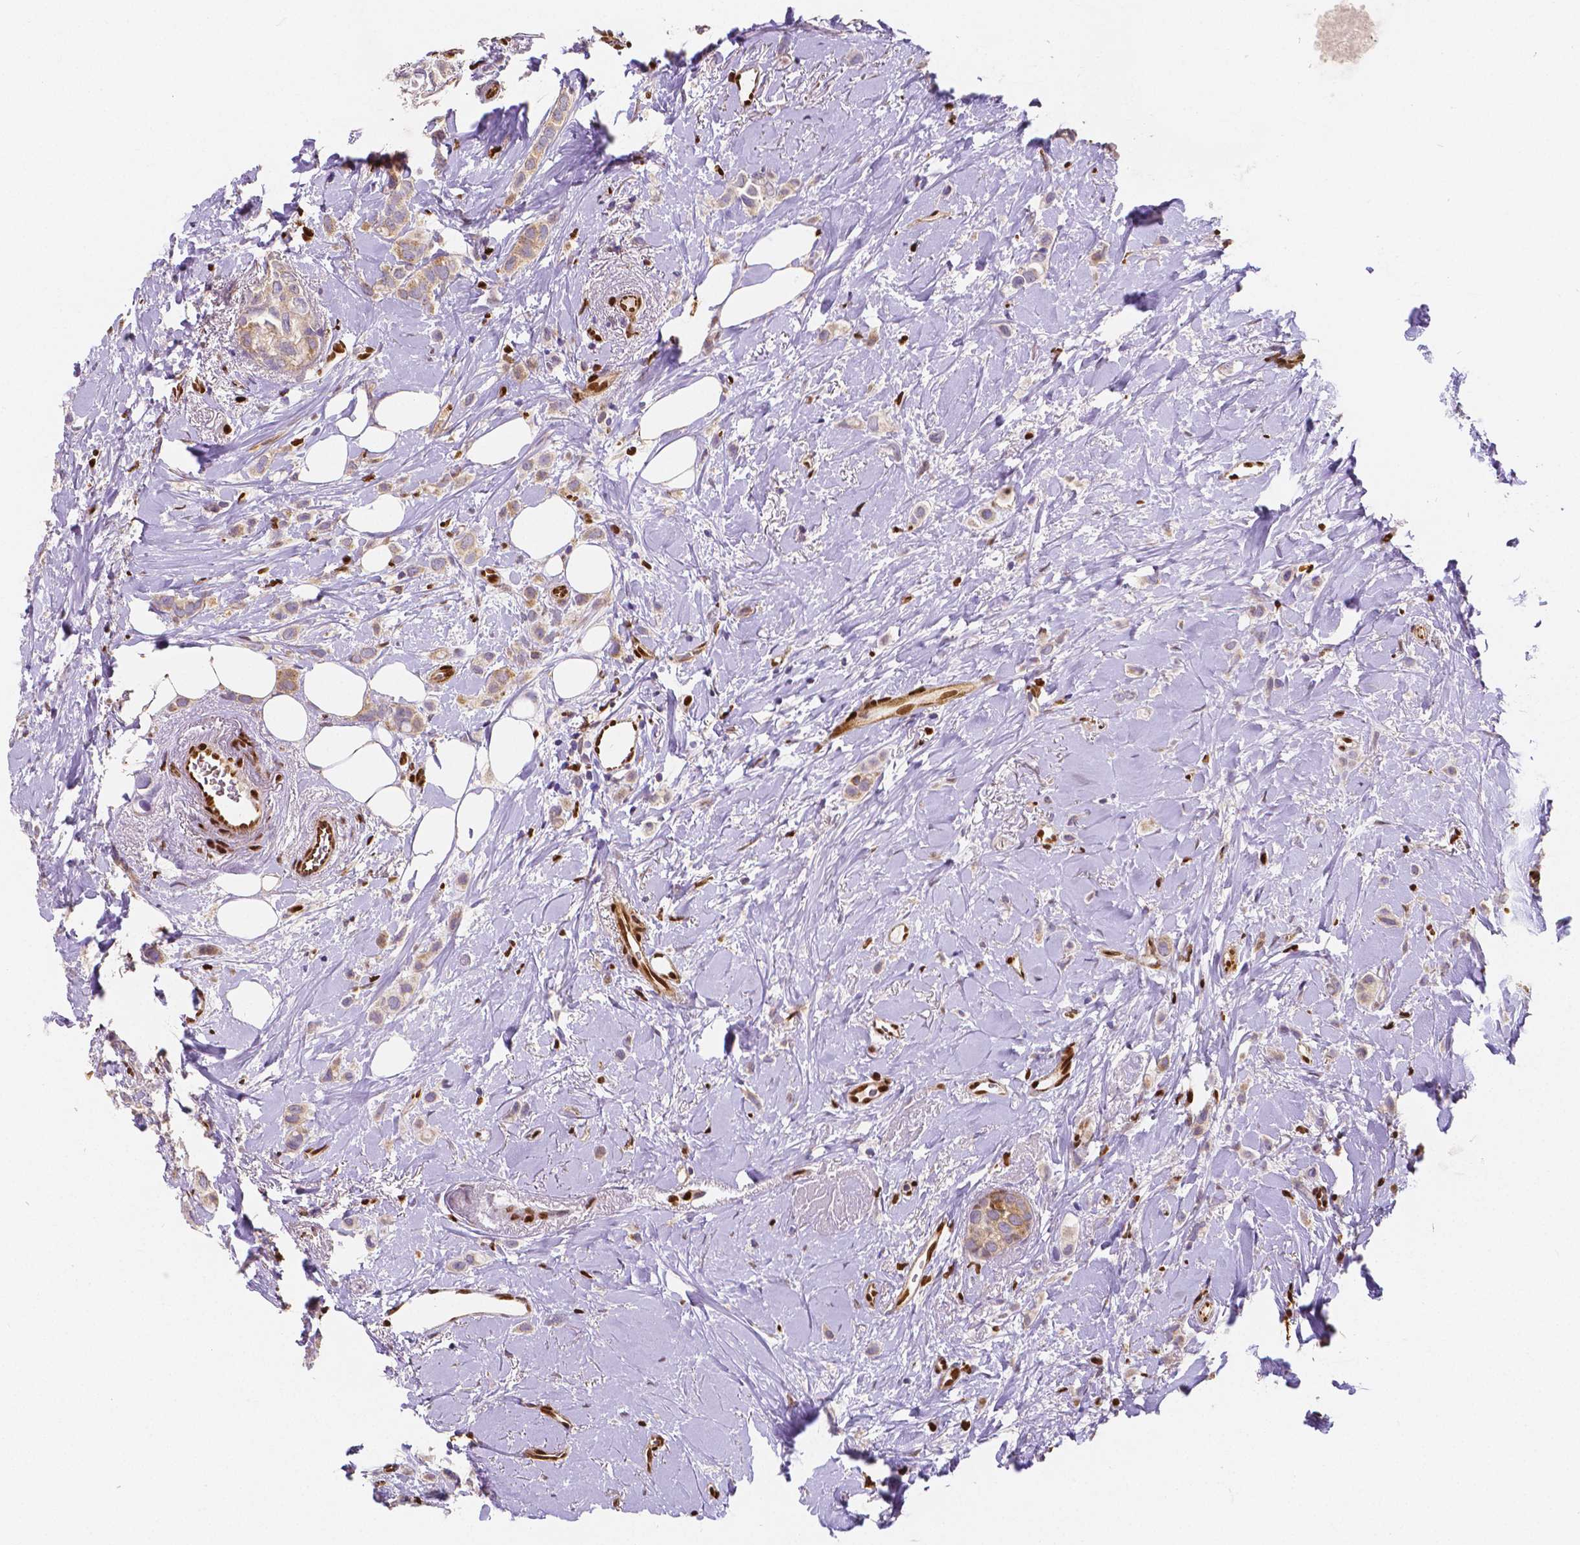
{"staining": {"intensity": "weak", "quantity": "25%-75%", "location": "cytoplasmic/membranous"}, "tissue": "breast cancer", "cell_type": "Tumor cells", "image_type": "cancer", "snomed": [{"axis": "morphology", "description": "Lobular carcinoma"}, {"axis": "topography", "description": "Breast"}], "caption": "An image of lobular carcinoma (breast) stained for a protein displays weak cytoplasmic/membranous brown staining in tumor cells. Ihc stains the protein in brown and the nuclei are stained blue.", "gene": "MEF2C", "patient": {"sex": "female", "age": 66}}